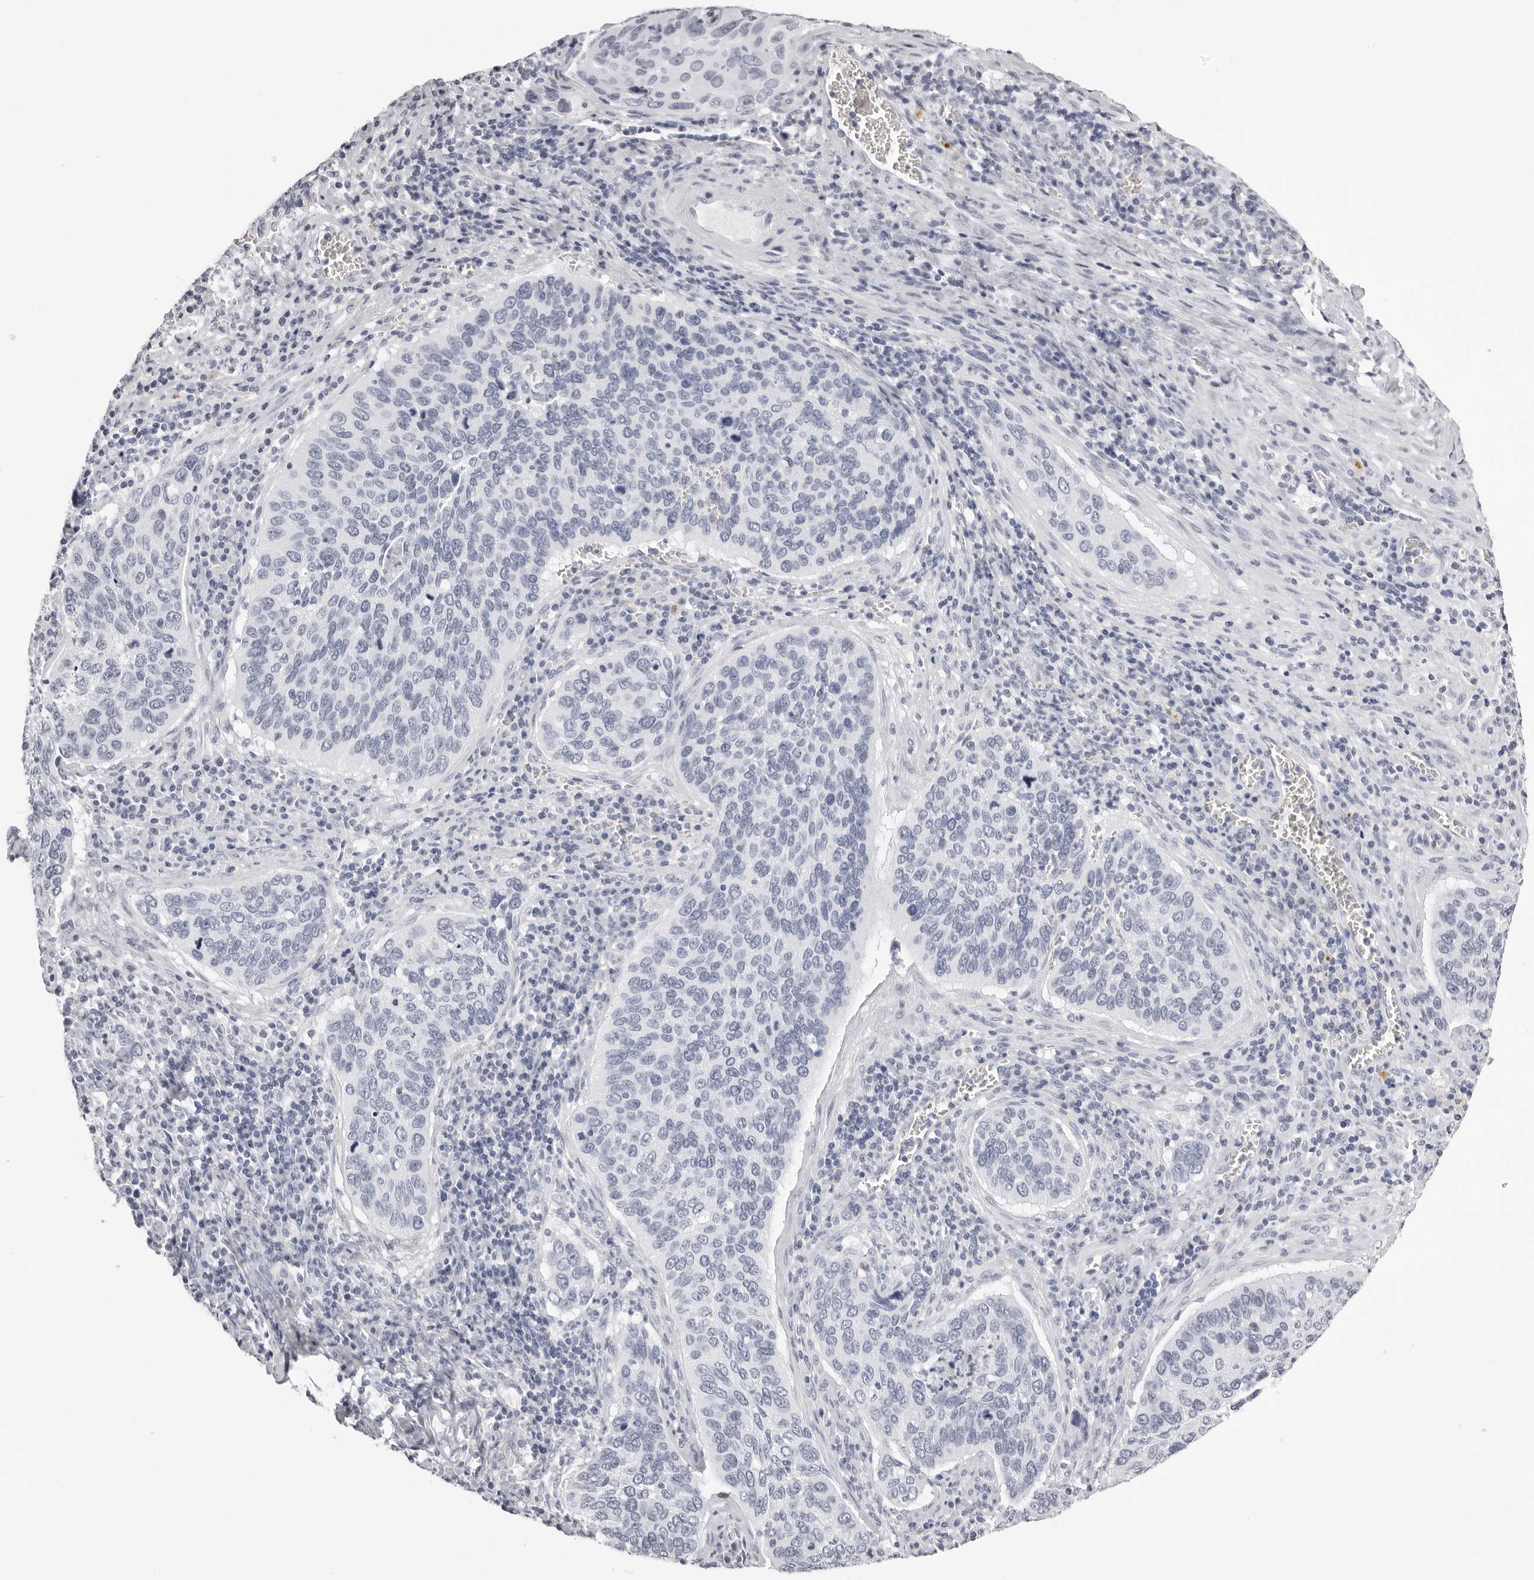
{"staining": {"intensity": "negative", "quantity": "none", "location": "none"}, "tissue": "cervical cancer", "cell_type": "Tumor cells", "image_type": "cancer", "snomed": [{"axis": "morphology", "description": "Squamous cell carcinoma, NOS"}, {"axis": "topography", "description": "Cervix"}], "caption": "IHC photomicrograph of neoplastic tissue: cervical squamous cell carcinoma stained with DAB (3,3'-diaminobenzidine) reveals no significant protein positivity in tumor cells.", "gene": "RHO", "patient": {"sex": "female", "age": 53}}